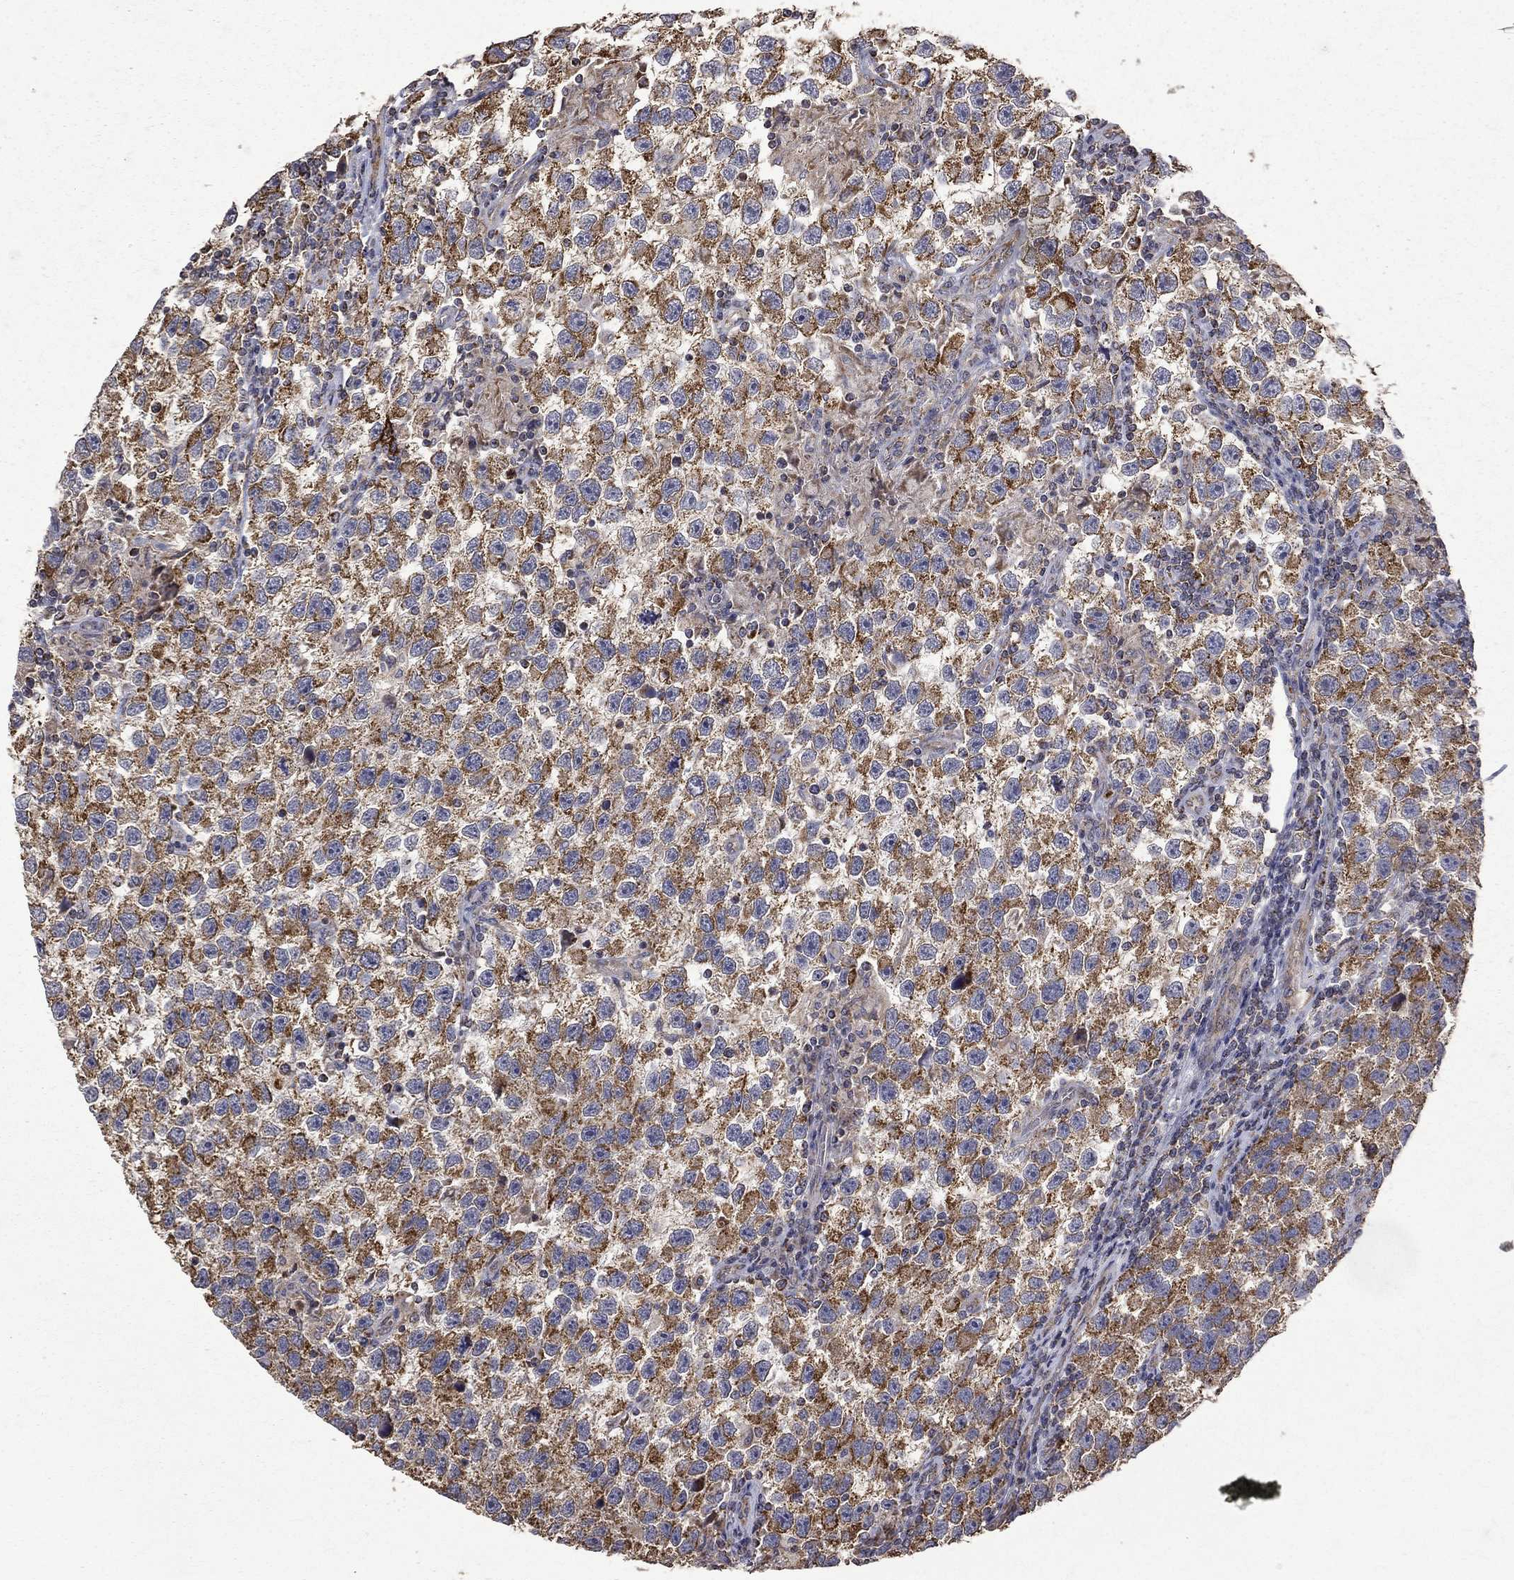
{"staining": {"intensity": "strong", "quantity": ">75%", "location": "cytoplasmic/membranous"}, "tissue": "testis cancer", "cell_type": "Tumor cells", "image_type": "cancer", "snomed": [{"axis": "morphology", "description": "Seminoma, NOS"}, {"axis": "topography", "description": "Testis"}], "caption": "DAB (3,3'-diaminobenzidine) immunohistochemical staining of testis seminoma displays strong cytoplasmic/membranous protein positivity in about >75% of tumor cells.", "gene": "RPGR", "patient": {"sex": "male", "age": 26}}